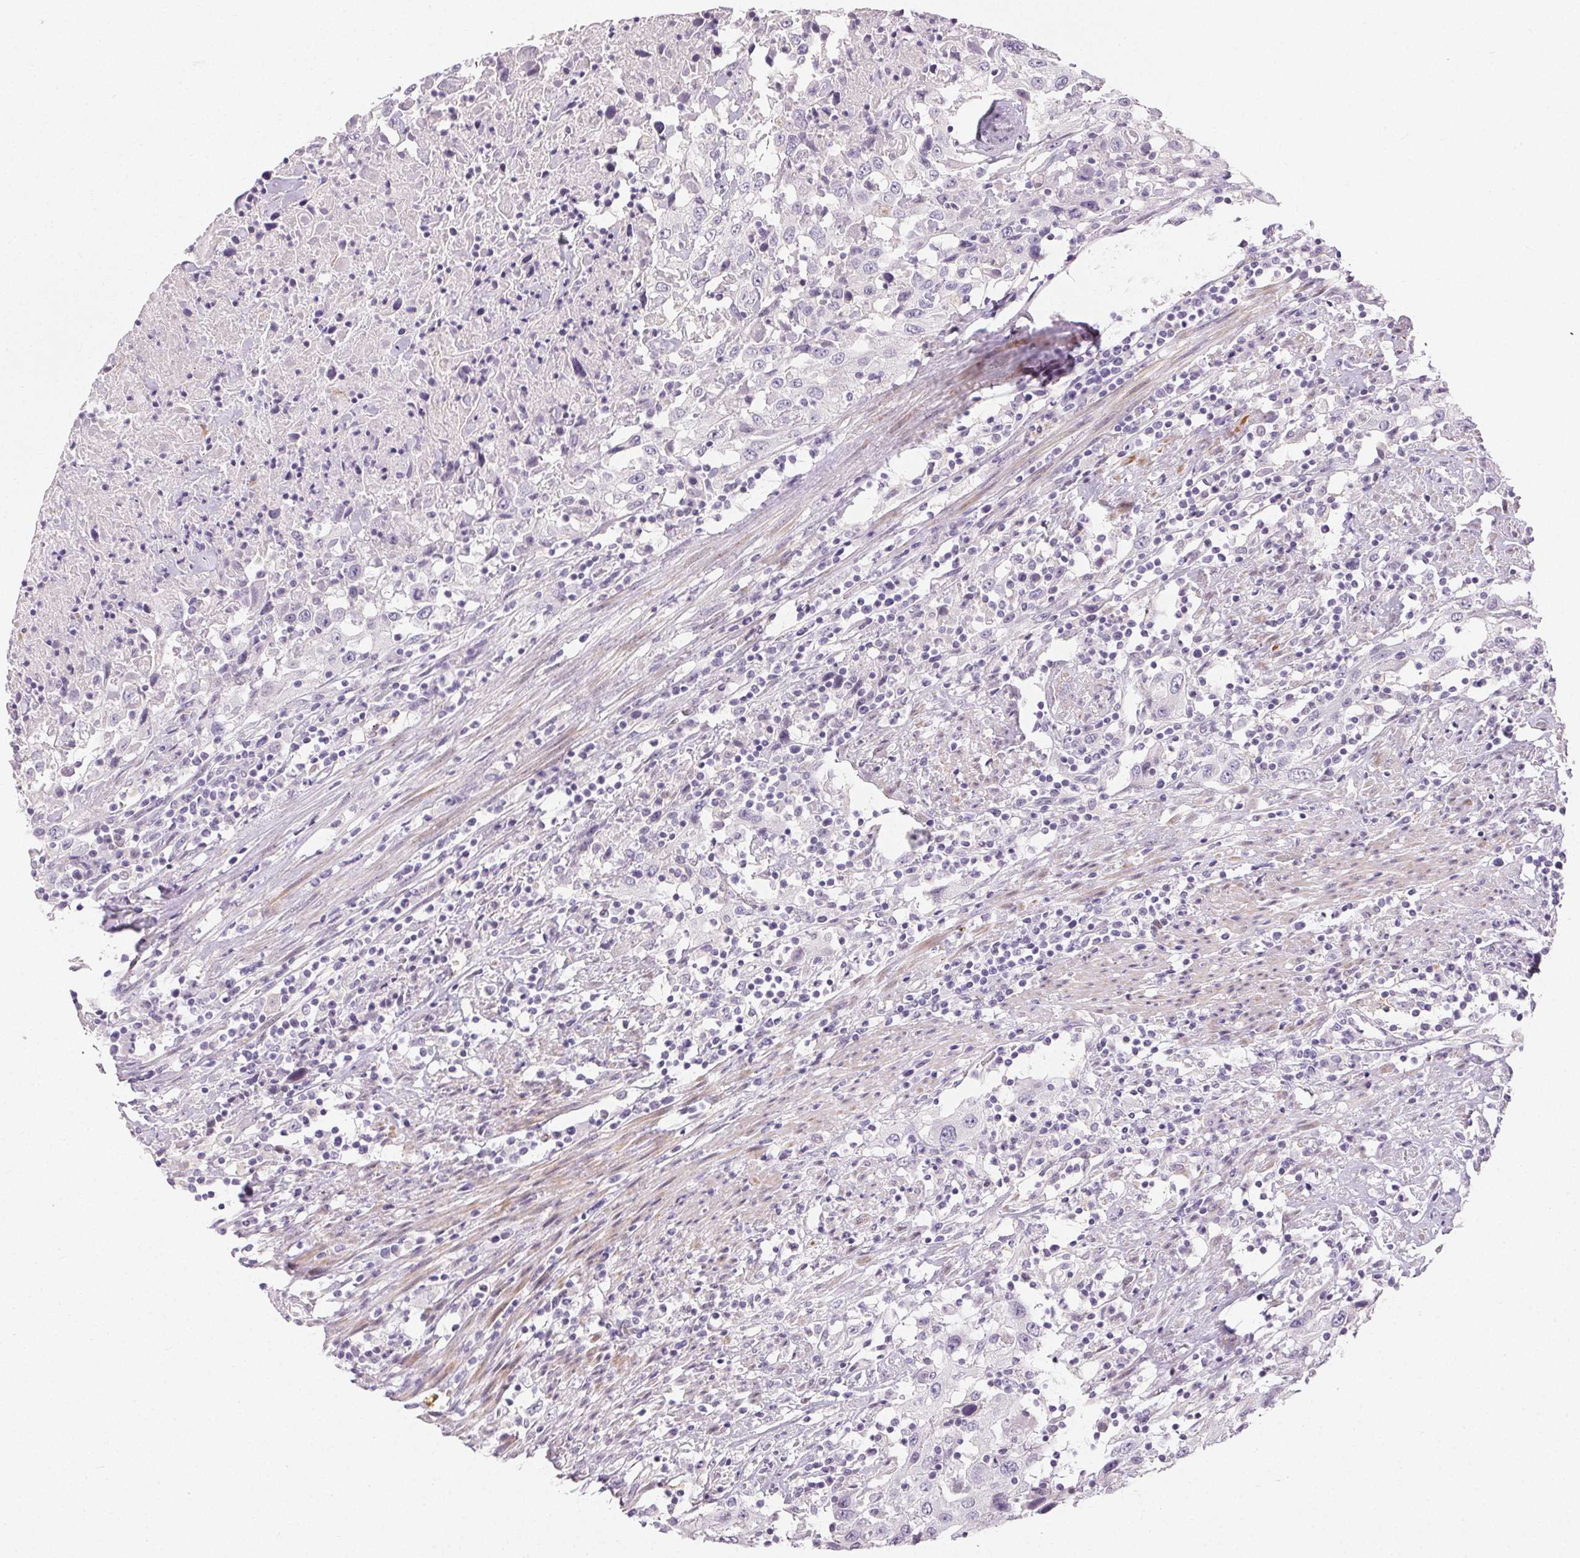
{"staining": {"intensity": "negative", "quantity": "none", "location": "none"}, "tissue": "urothelial cancer", "cell_type": "Tumor cells", "image_type": "cancer", "snomed": [{"axis": "morphology", "description": "Urothelial carcinoma, High grade"}, {"axis": "topography", "description": "Urinary bladder"}], "caption": "Immunohistochemical staining of urothelial cancer displays no significant positivity in tumor cells.", "gene": "RPGRIP1", "patient": {"sex": "male", "age": 61}}